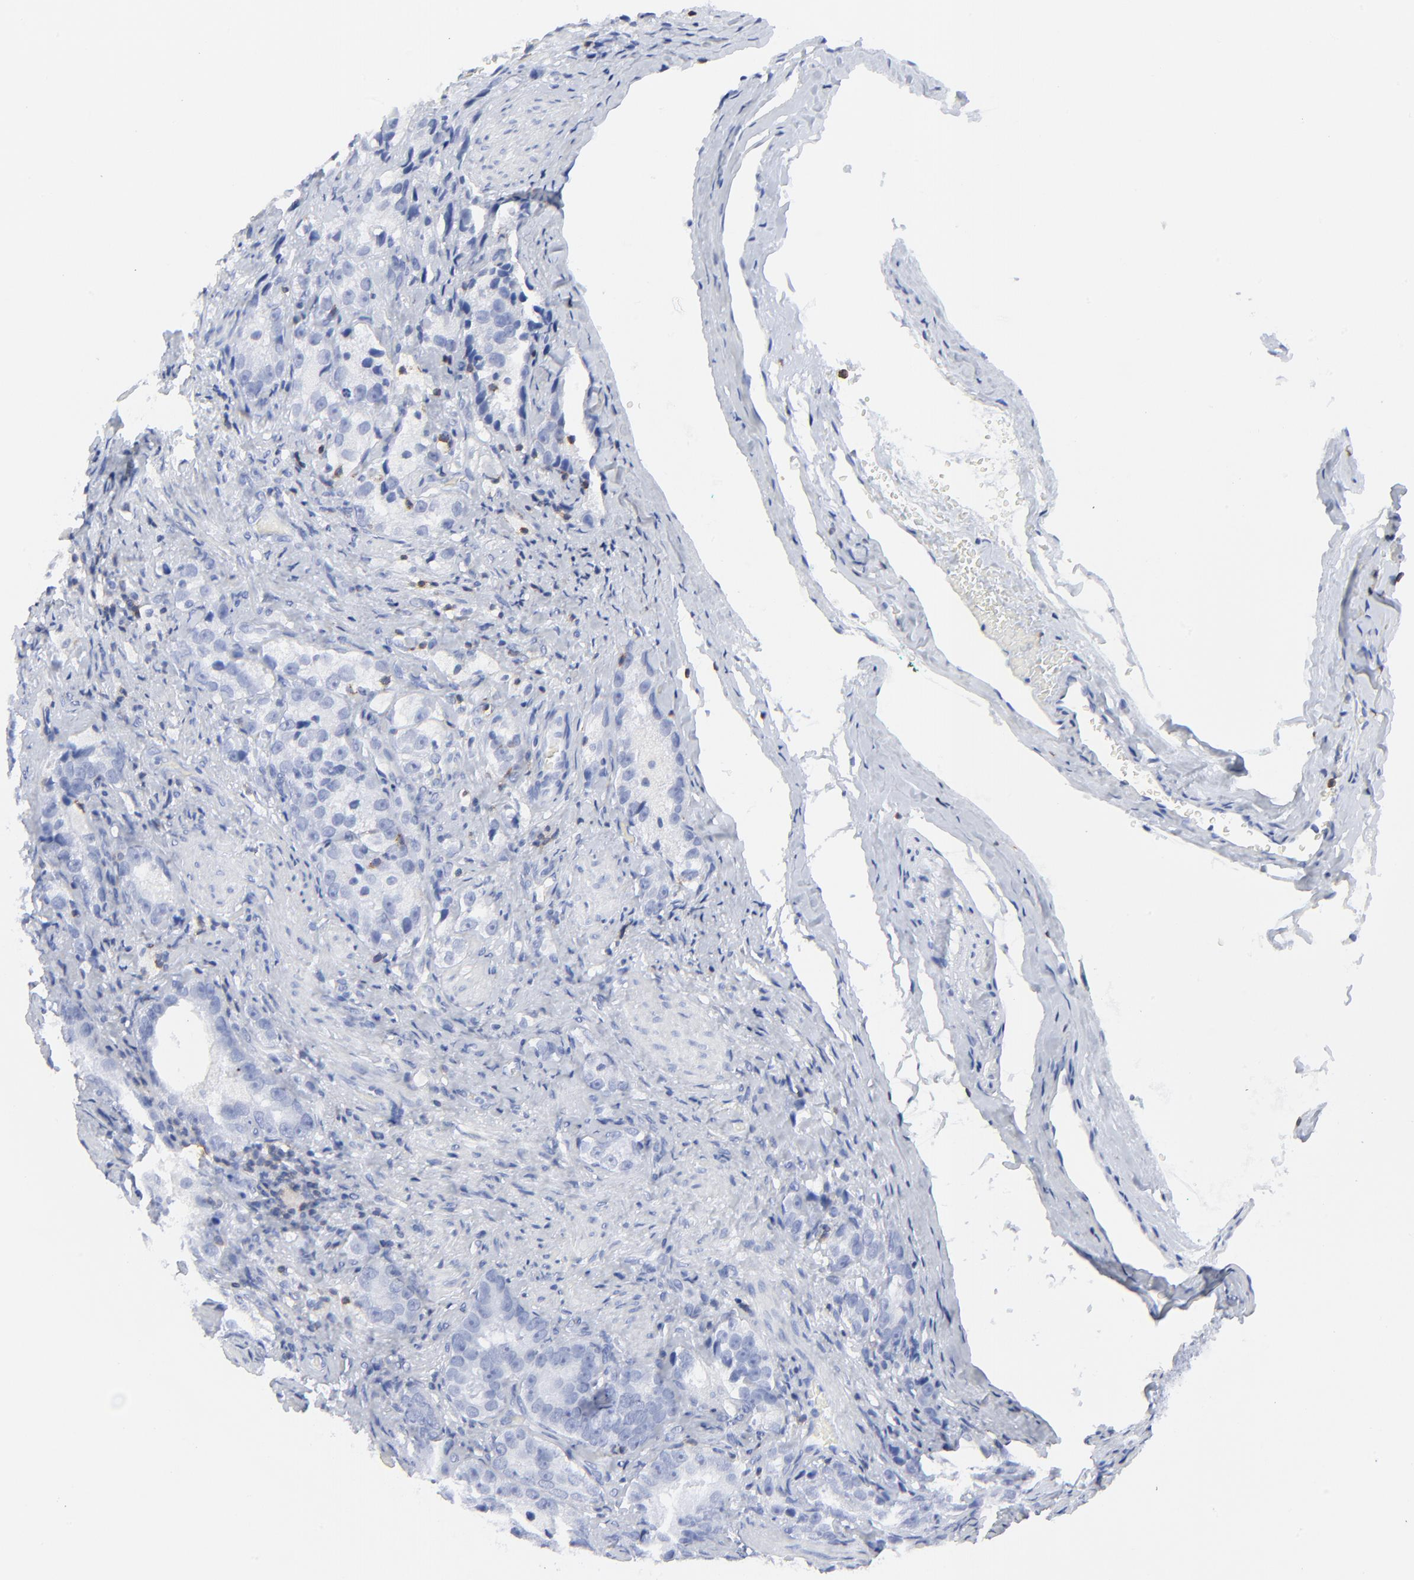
{"staining": {"intensity": "negative", "quantity": "none", "location": "none"}, "tissue": "prostate cancer", "cell_type": "Tumor cells", "image_type": "cancer", "snomed": [{"axis": "morphology", "description": "Adenocarcinoma, High grade"}, {"axis": "topography", "description": "Prostate"}], "caption": "Tumor cells are negative for brown protein staining in adenocarcinoma (high-grade) (prostate). (Immunohistochemistry, brightfield microscopy, high magnification).", "gene": "LCK", "patient": {"sex": "male", "age": 63}}